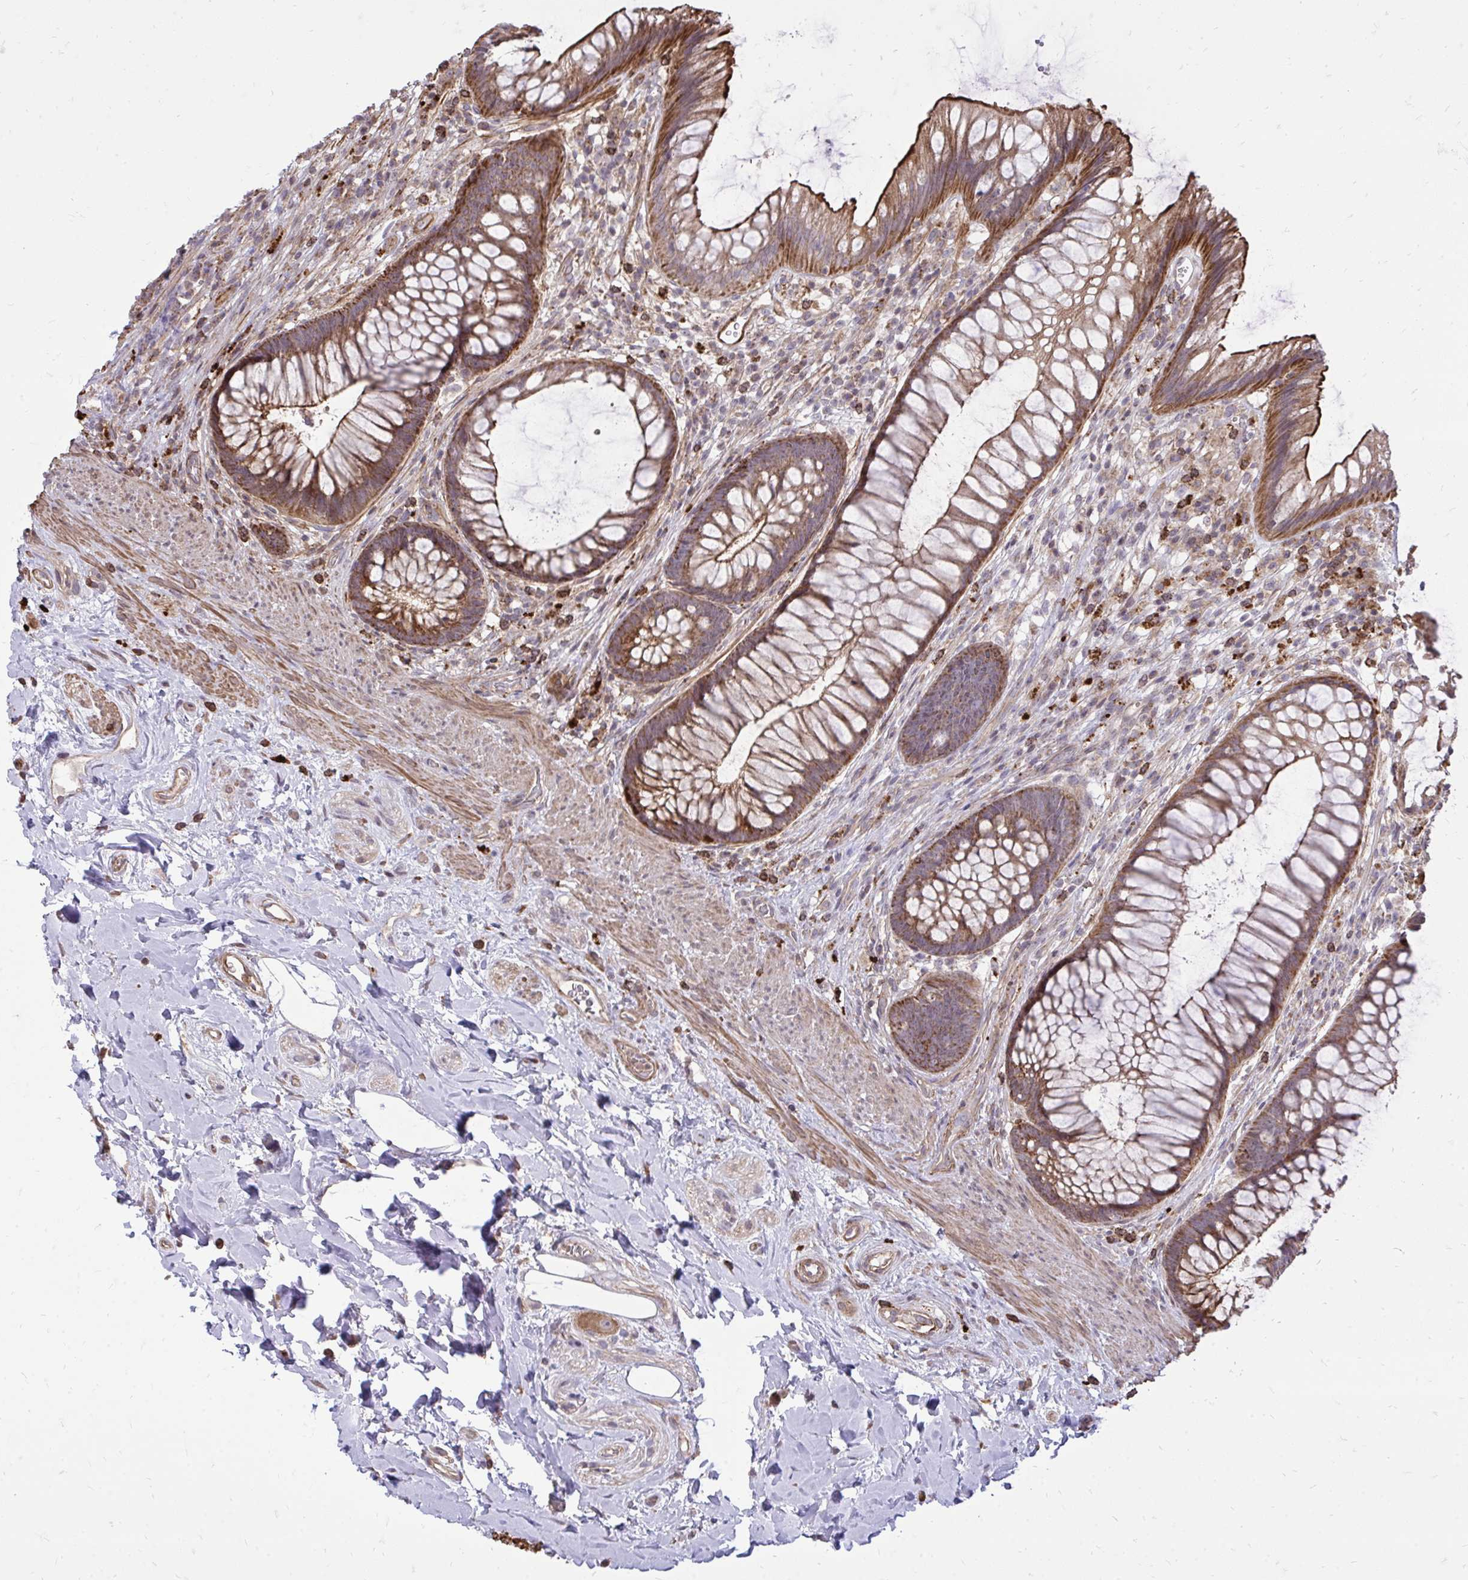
{"staining": {"intensity": "strong", "quantity": ">75%", "location": "cytoplasmic/membranous"}, "tissue": "rectum", "cell_type": "Glandular cells", "image_type": "normal", "snomed": [{"axis": "morphology", "description": "Normal tissue, NOS"}, {"axis": "topography", "description": "Rectum"}], "caption": "Glandular cells reveal strong cytoplasmic/membranous staining in approximately >75% of cells in normal rectum.", "gene": "SLC7A5", "patient": {"sex": "male", "age": 53}}